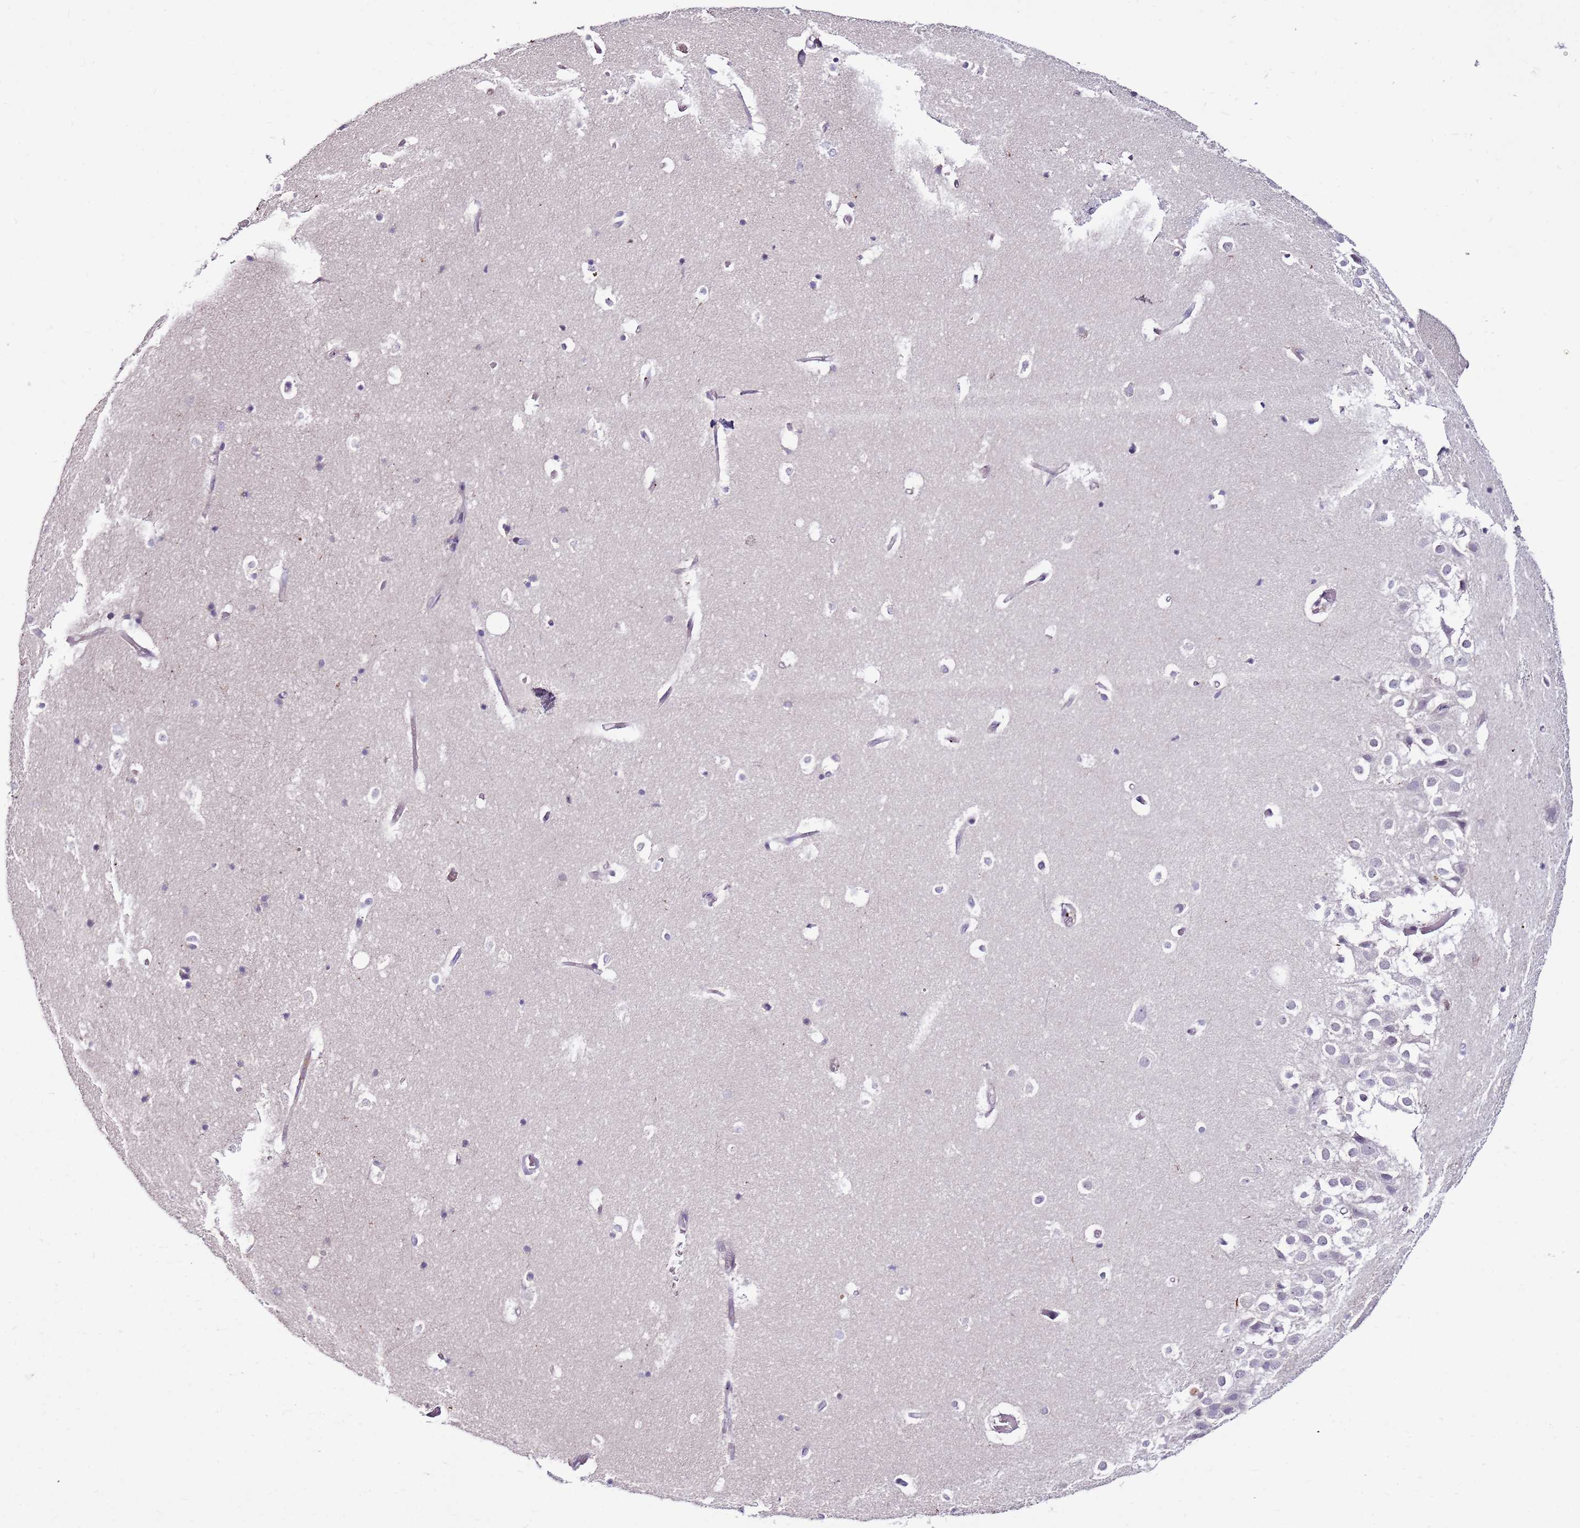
{"staining": {"intensity": "negative", "quantity": "none", "location": "none"}, "tissue": "hippocampus", "cell_type": "Glial cells", "image_type": "normal", "snomed": [{"axis": "morphology", "description": "Normal tissue, NOS"}, {"axis": "topography", "description": "Hippocampus"}], "caption": "Immunohistochemical staining of normal hippocampus exhibits no significant expression in glial cells.", "gene": "ZSWIM1", "patient": {"sex": "female", "age": 52}}